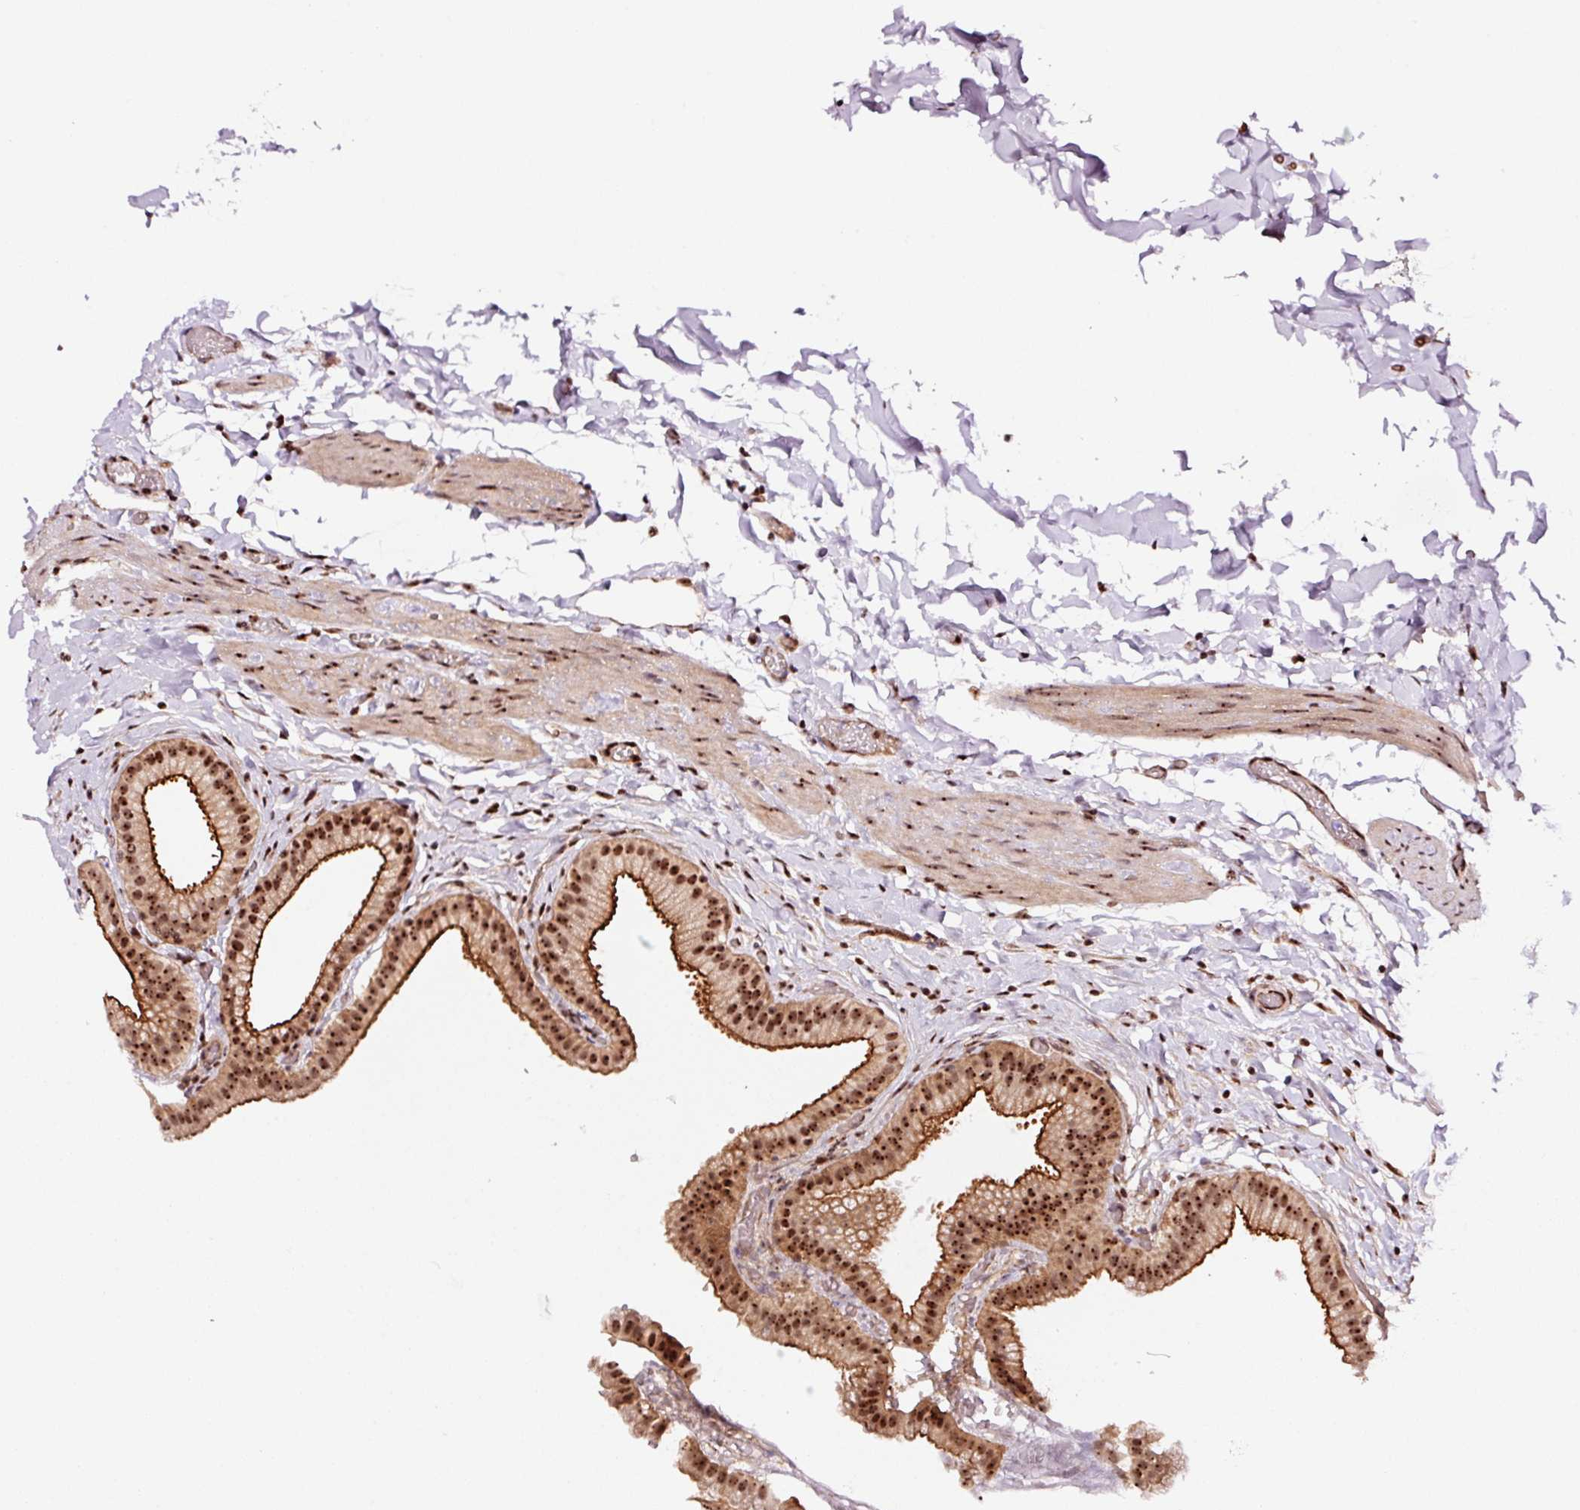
{"staining": {"intensity": "strong", "quantity": ">75%", "location": "cytoplasmic/membranous,nuclear"}, "tissue": "gallbladder", "cell_type": "Glandular cells", "image_type": "normal", "snomed": [{"axis": "morphology", "description": "Normal tissue, NOS"}, {"axis": "topography", "description": "Gallbladder"}], "caption": "The photomicrograph displays staining of normal gallbladder, revealing strong cytoplasmic/membranous,nuclear protein expression (brown color) within glandular cells. (brown staining indicates protein expression, while blue staining denotes nuclei).", "gene": "GNL3", "patient": {"sex": "female", "age": 63}}